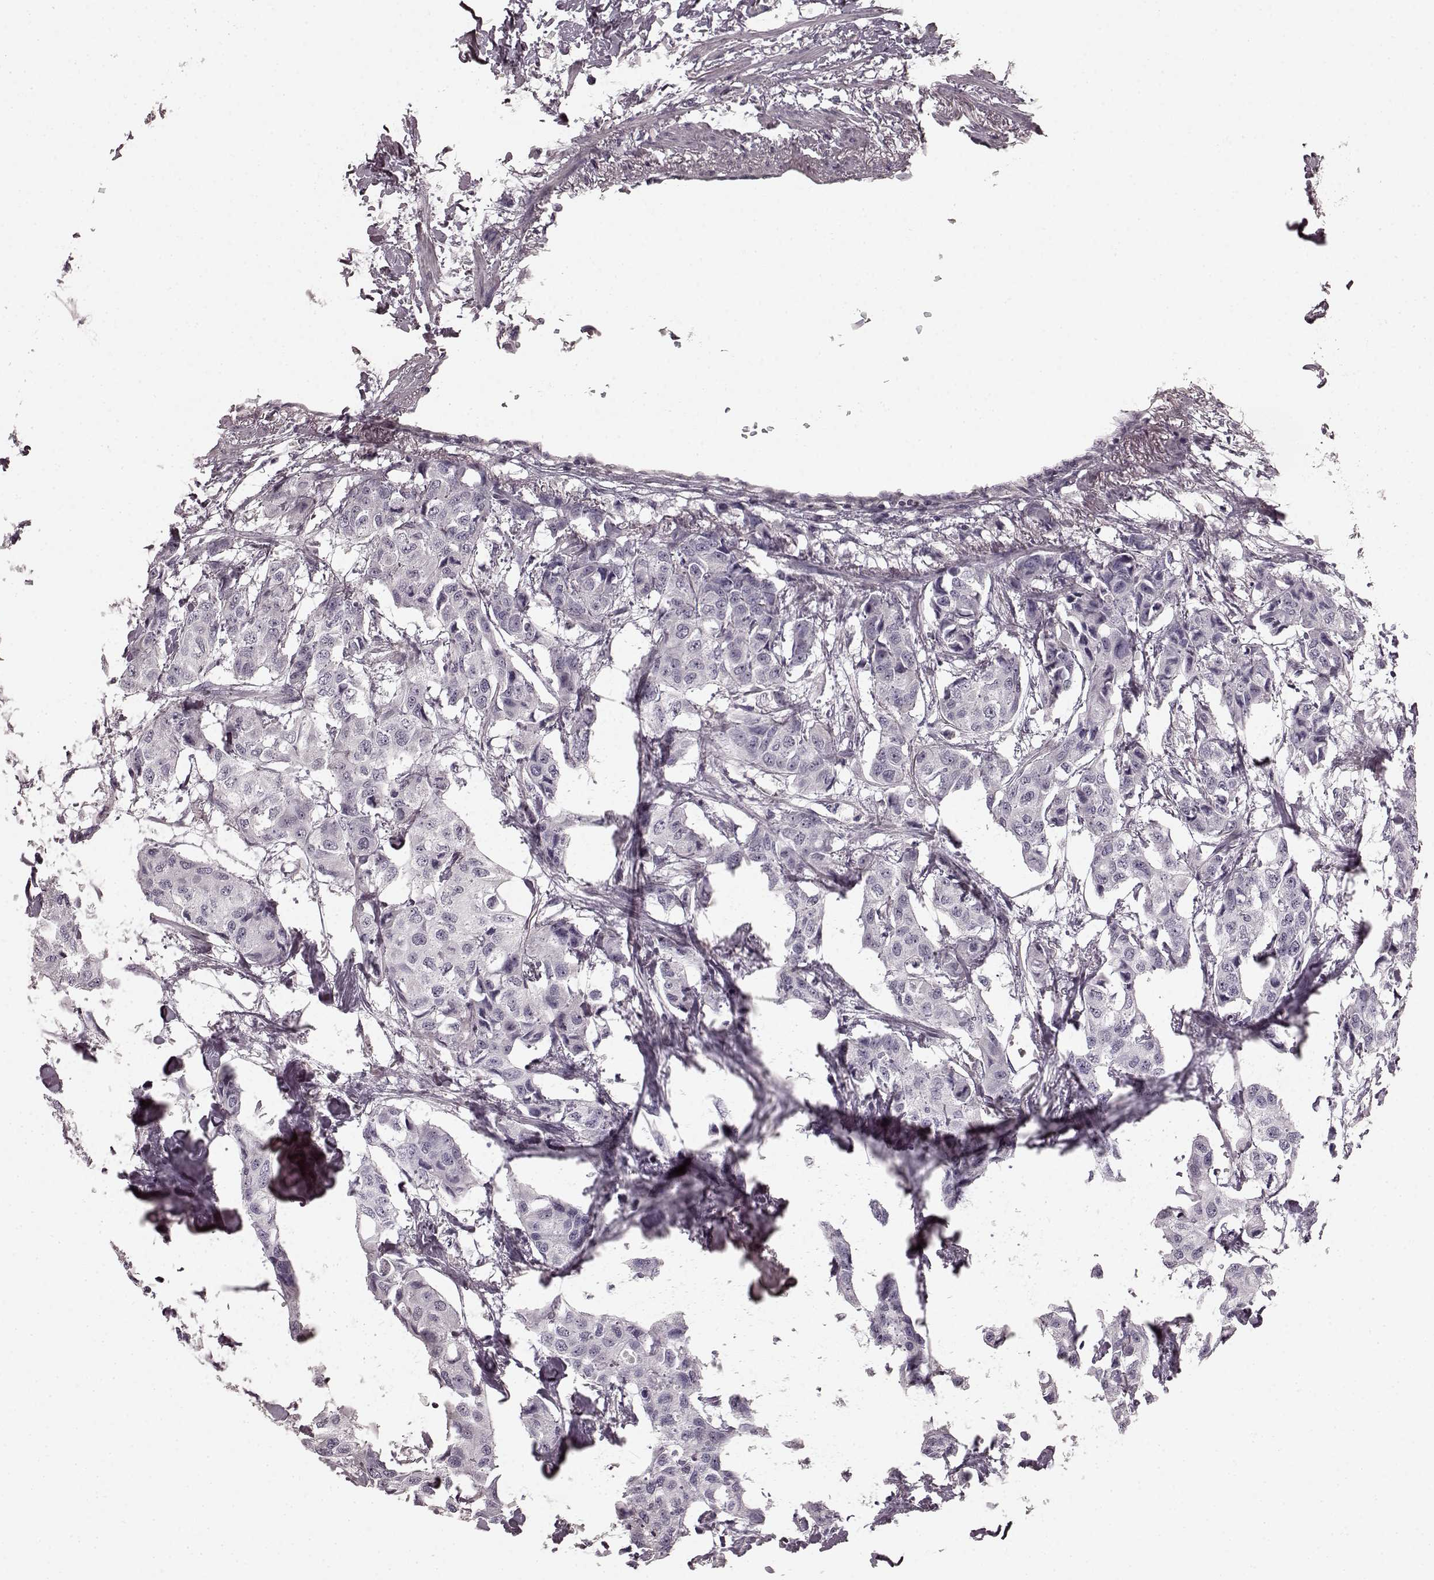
{"staining": {"intensity": "negative", "quantity": "none", "location": "none"}, "tissue": "breast cancer", "cell_type": "Tumor cells", "image_type": "cancer", "snomed": [{"axis": "morphology", "description": "Duct carcinoma"}, {"axis": "topography", "description": "Breast"}], "caption": "DAB (3,3'-diaminobenzidine) immunohistochemical staining of breast intraductal carcinoma exhibits no significant staining in tumor cells.", "gene": "PRKCE", "patient": {"sex": "female", "age": 80}}